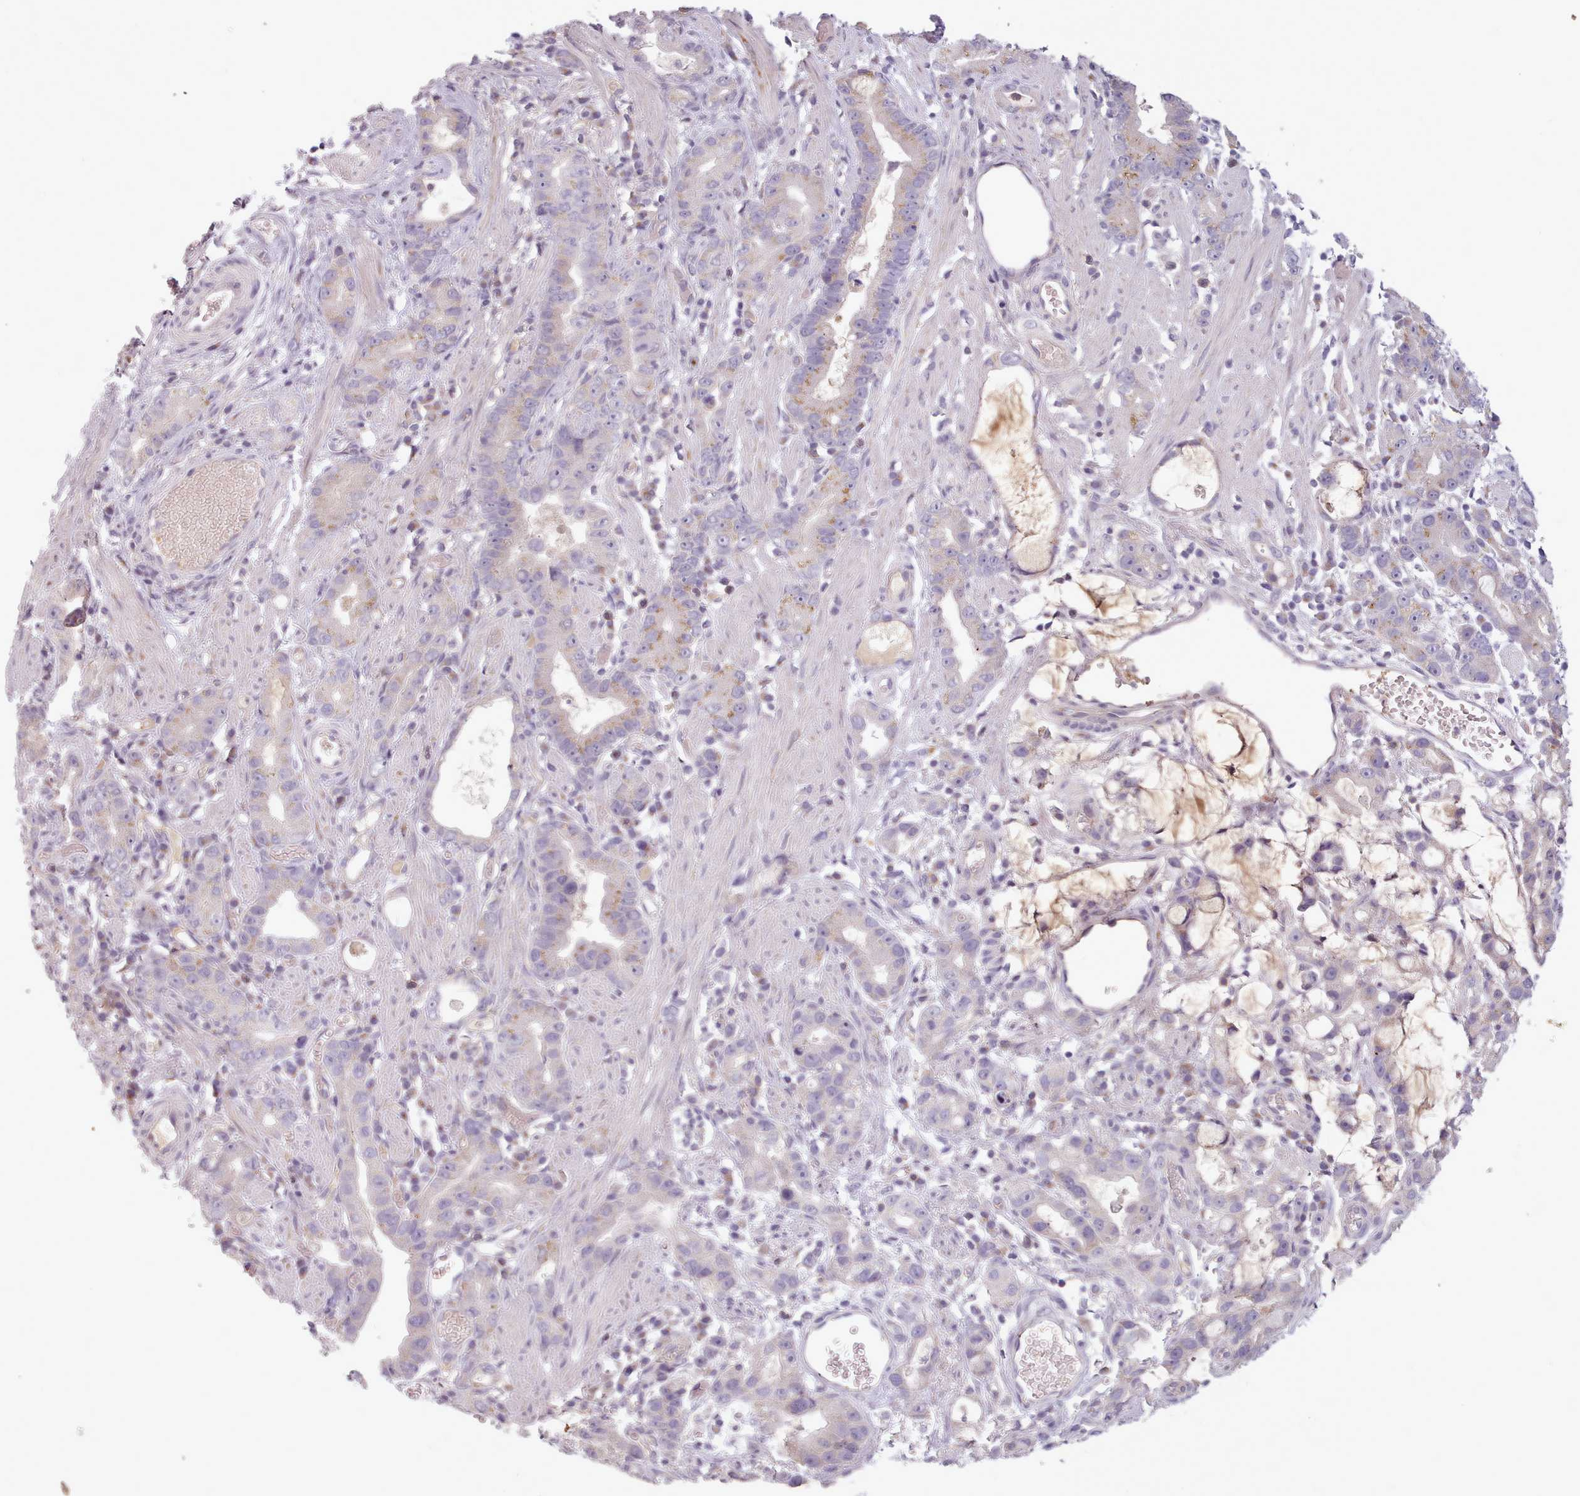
{"staining": {"intensity": "weak", "quantity": "<25%", "location": "cytoplasmic/membranous"}, "tissue": "stomach cancer", "cell_type": "Tumor cells", "image_type": "cancer", "snomed": [{"axis": "morphology", "description": "Adenocarcinoma, NOS"}, {"axis": "topography", "description": "Stomach"}], "caption": "A micrograph of human stomach cancer (adenocarcinoma) is negative for staining in tumor cells.", "gene": "LAPTM5", "patient": {"sex": "male", "age": 55}}